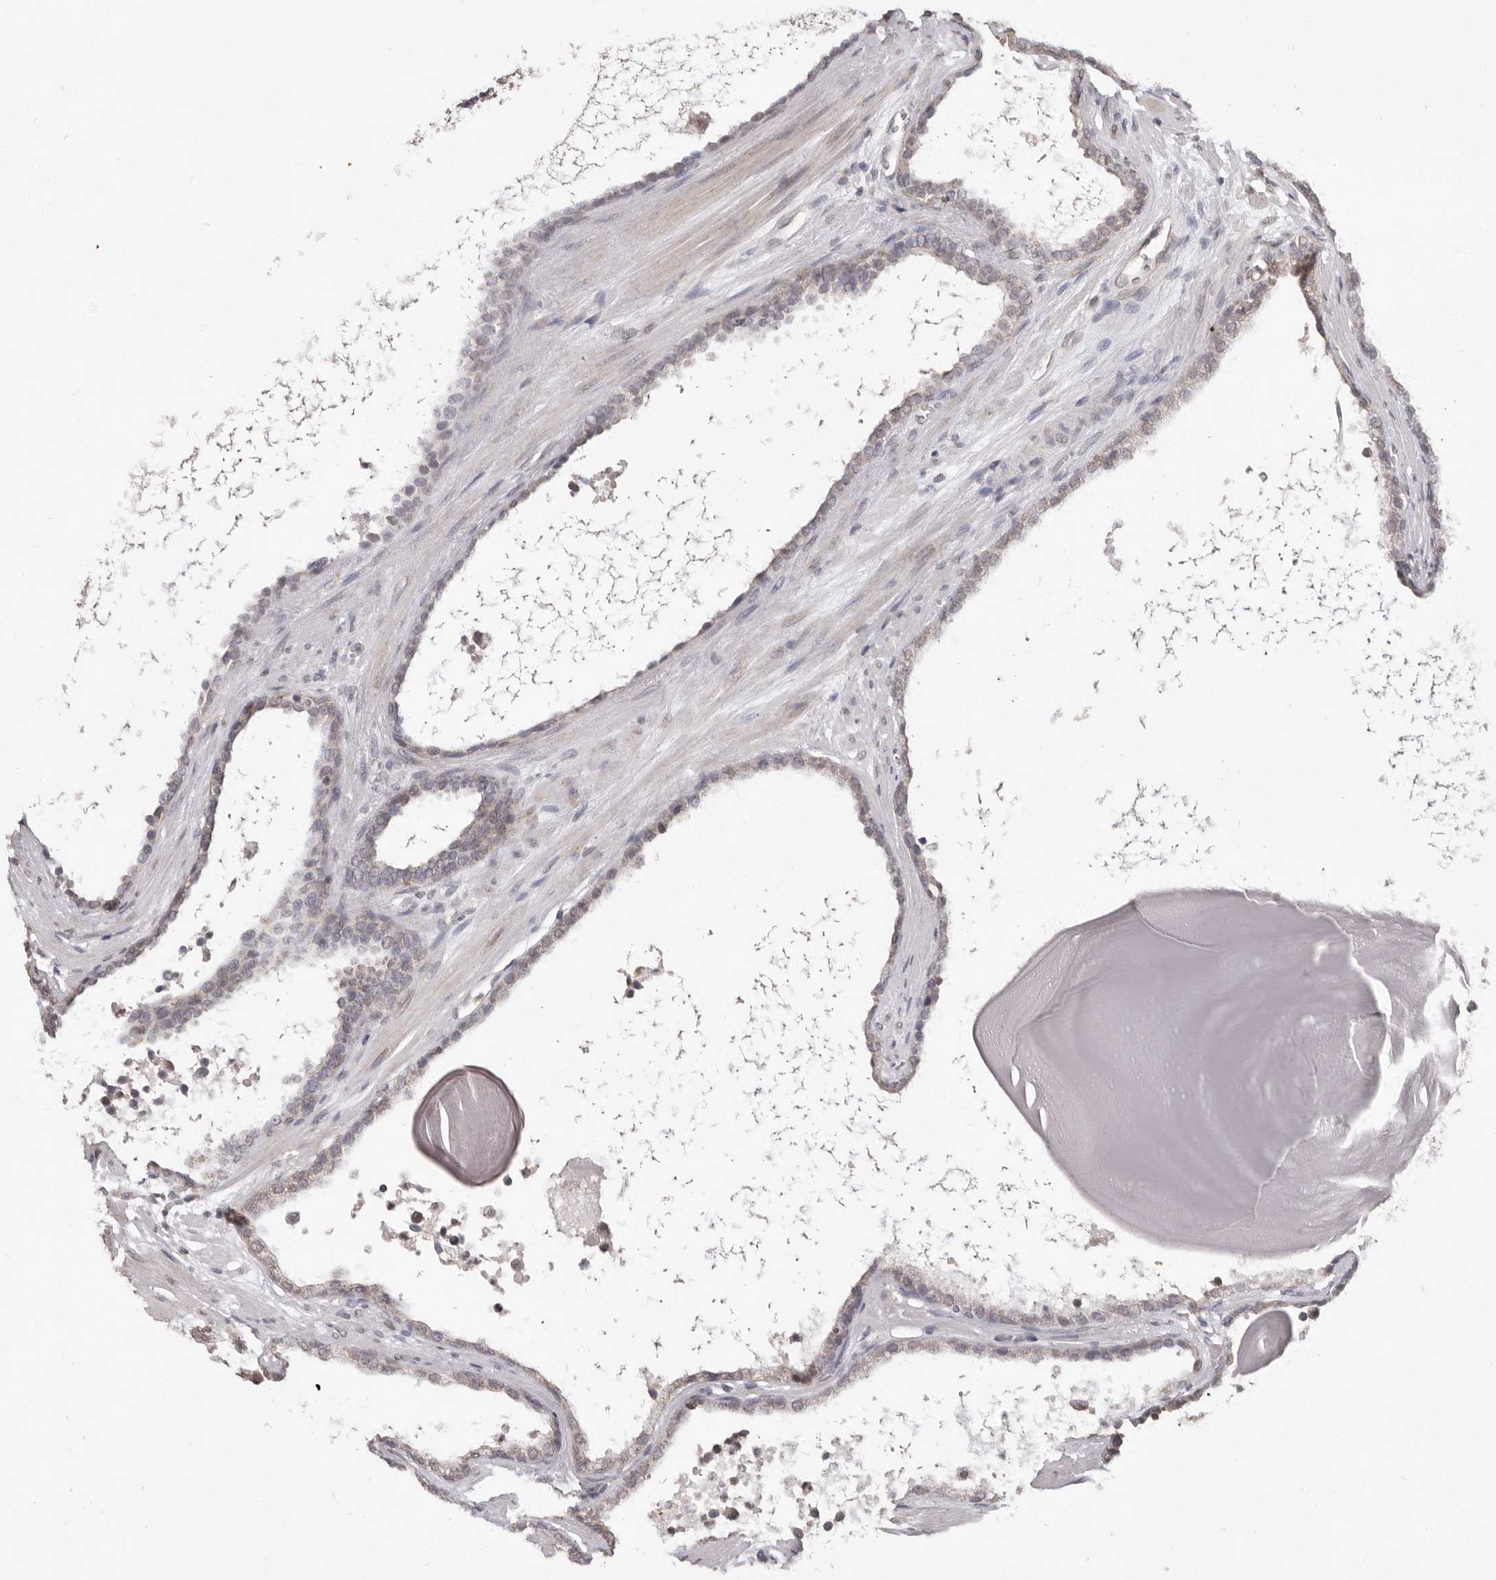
{"staining": {"intensity": "weak", "quantity": "<25%", "location": "nuclear"}, "tissue": "prostate cancer", "cell_type": "Tumor cells", "image_type": "cancer", "snomed": [{"axis": "morphology", "description": "Adenocarcinoma, High grade"}, {"axis": "topography", "description": "Prostate"}], "caption": "DAB immunohistochemical staining of prostate cancer (high-grade adenocarcinoma) displays no significant staining in tumor cells.", "gene": "LINGO2", "patient": {"sex": "male", "age": 62}}